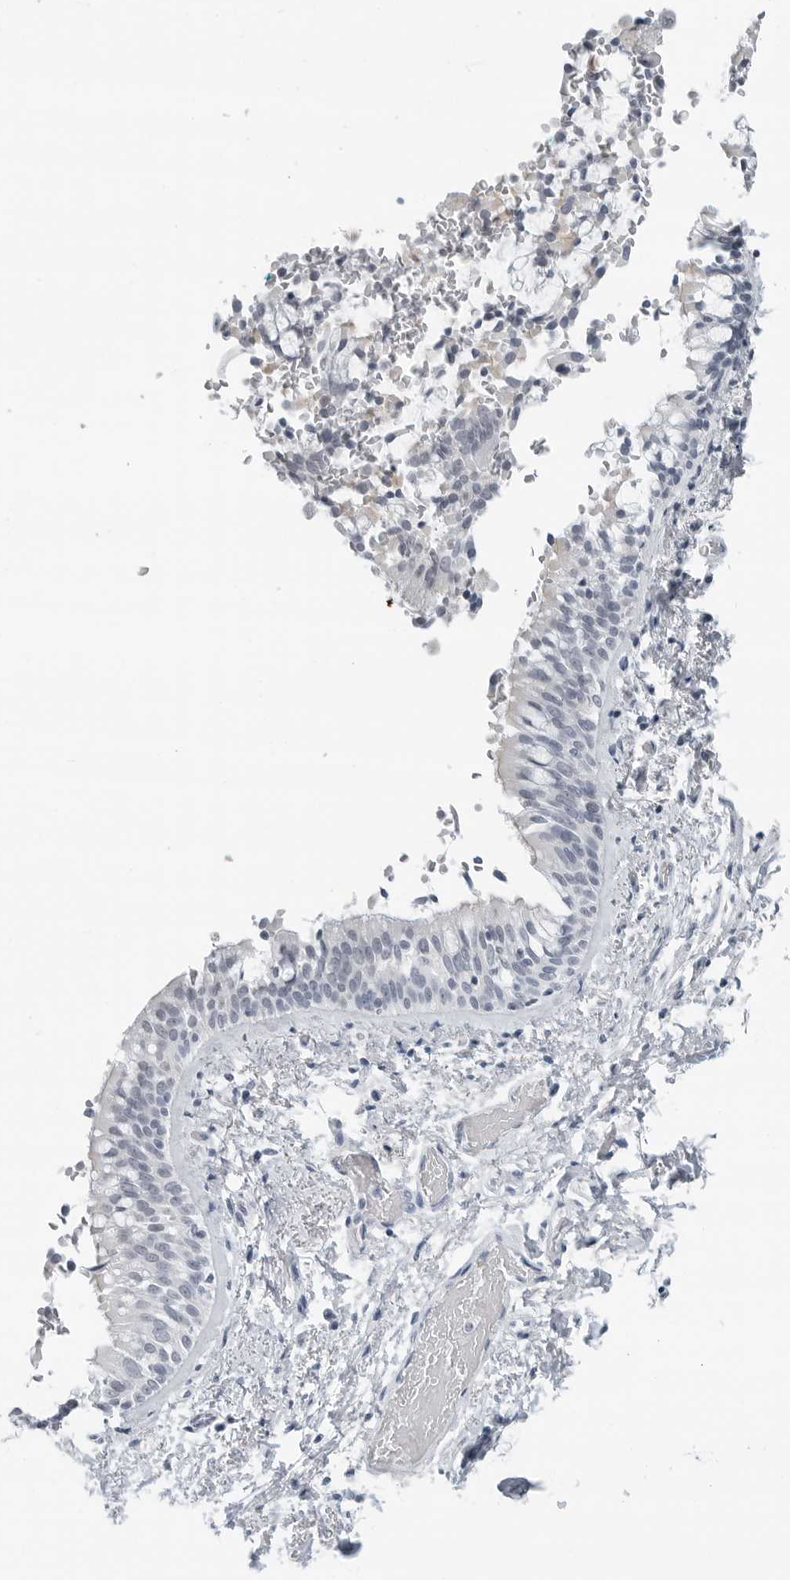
{"staining": {"intensity": "negative", "quantity": "none", "location": "none"}, "tissue": "bronchus", "cell_type": "Respiratory epithelial cells", "image_type": "normal", "snomed": [{"axis": "morphology", "description": "Normal tissue, NOS"}, {"axis": "morphology", "description": "Inflammation, NOS"}, {"axis": "topography", "description": "Cartilage tissue"}, {"axis": "topography", "description": "Bronchus"}, {"axis": "topography", "description": "Lung"}], "caption": "DAB (3,3'-diaminobenzidine) immunohistochemical staining of normal human bronchus reveals no significant staining in respiratory epithelial cells.", "gene": "XIRP1", "patient": {"sex": "female", "age": 64}}